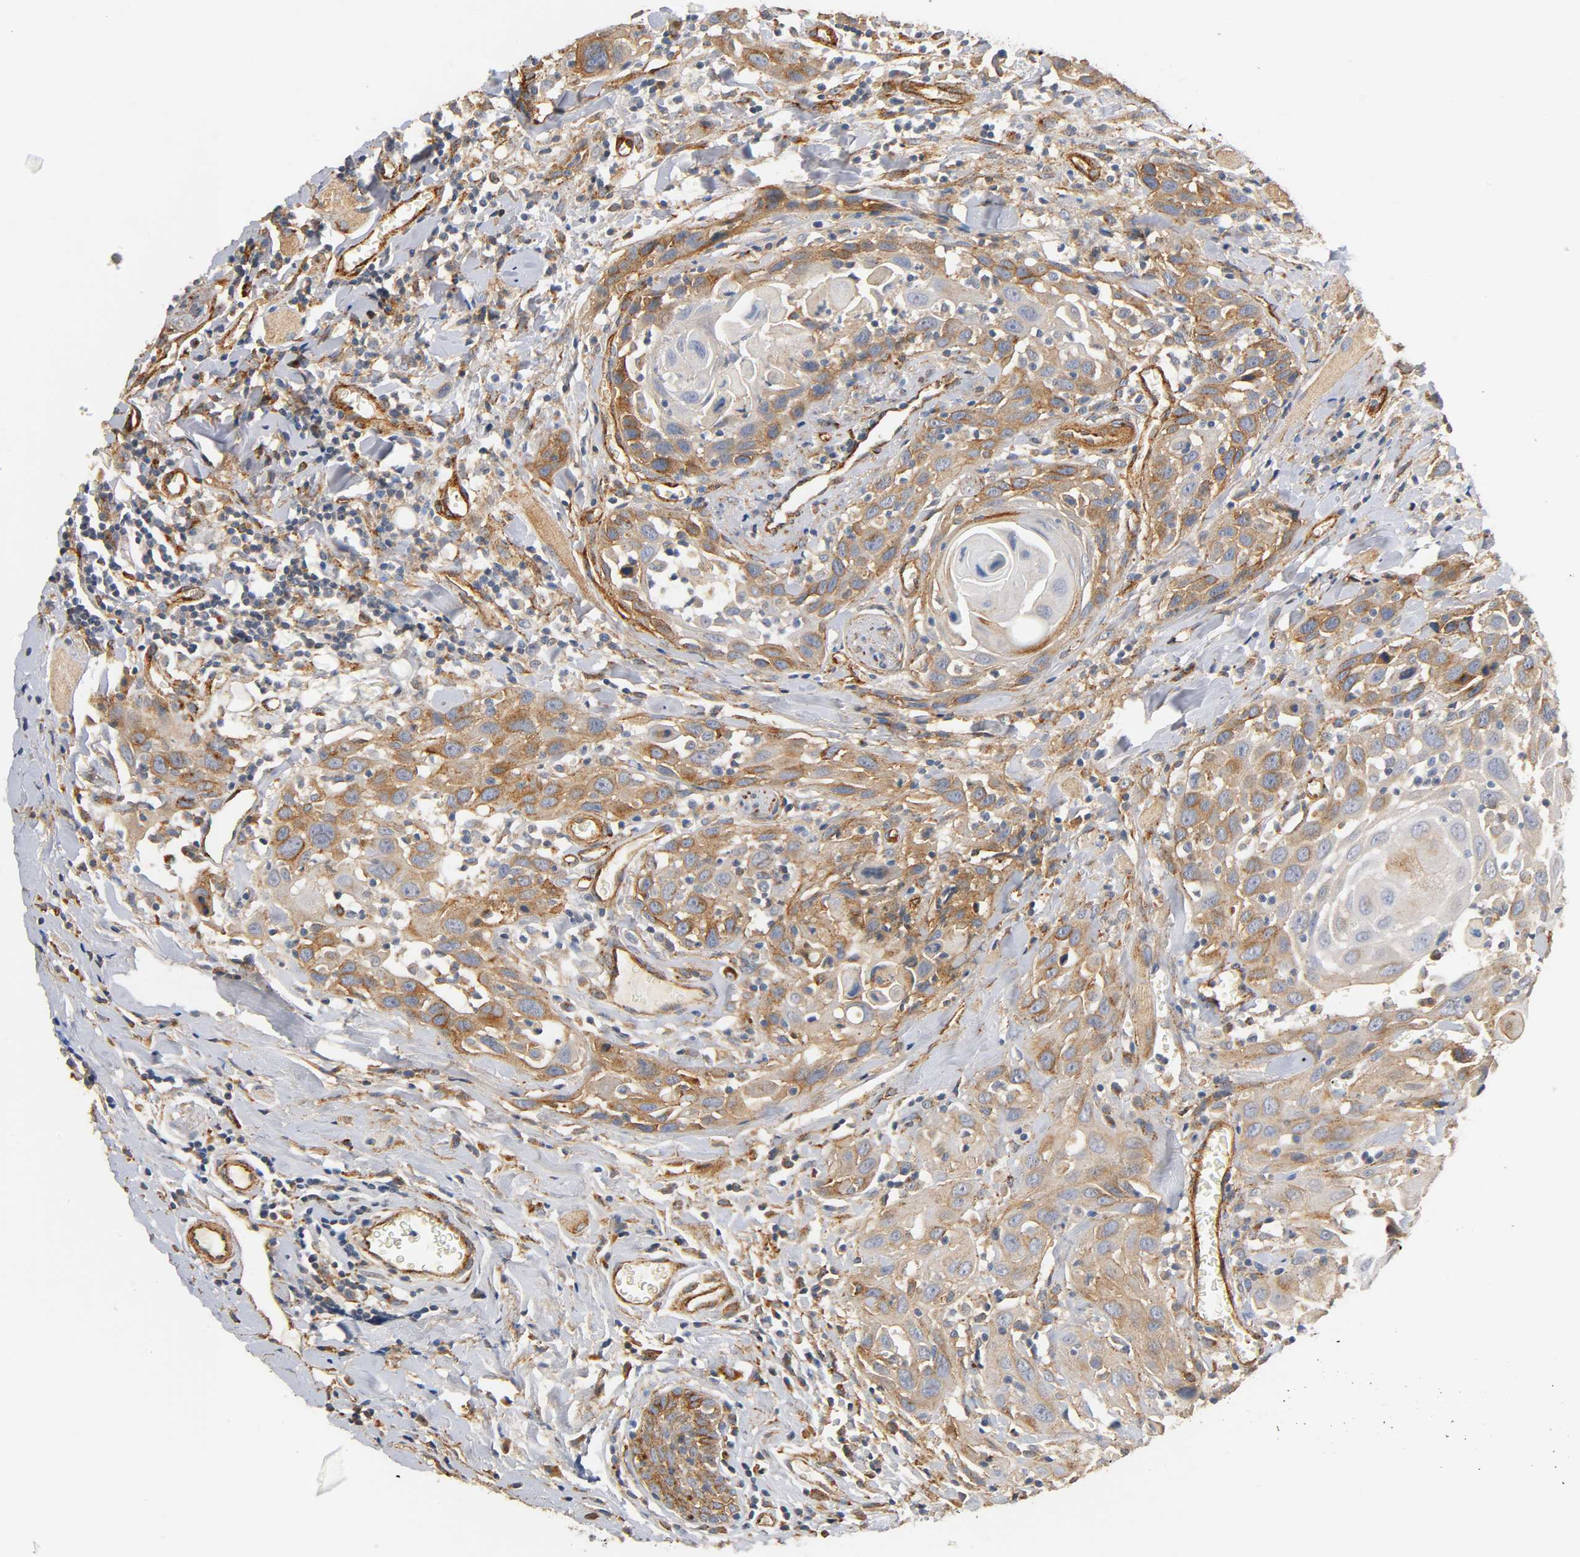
{"staining": {"intensity": "weak", "quantity": ">75%", "location": "cytoplasmic/membranous"}, "tissue": "head and neck cancer", "cell_type": "Tumor cells", "image_type": "cancer", "snomed": [{"axis": "morphology", "description": "Squamous cell carcinoma, NOS"}, {"axis": "topography", "description": "Oral tissue"}, {"axis": "topography", "description": "Head-Neck"}], "caption": "This is a histology image of immunohistochemistry staining of head and neck cancer (squamous cell carcinoma), which shows weak expression in the cytoplasmic/membranous of tumor cells.", "gene": "IFITM3", "patient": {"sex": "female", "age": 50}}